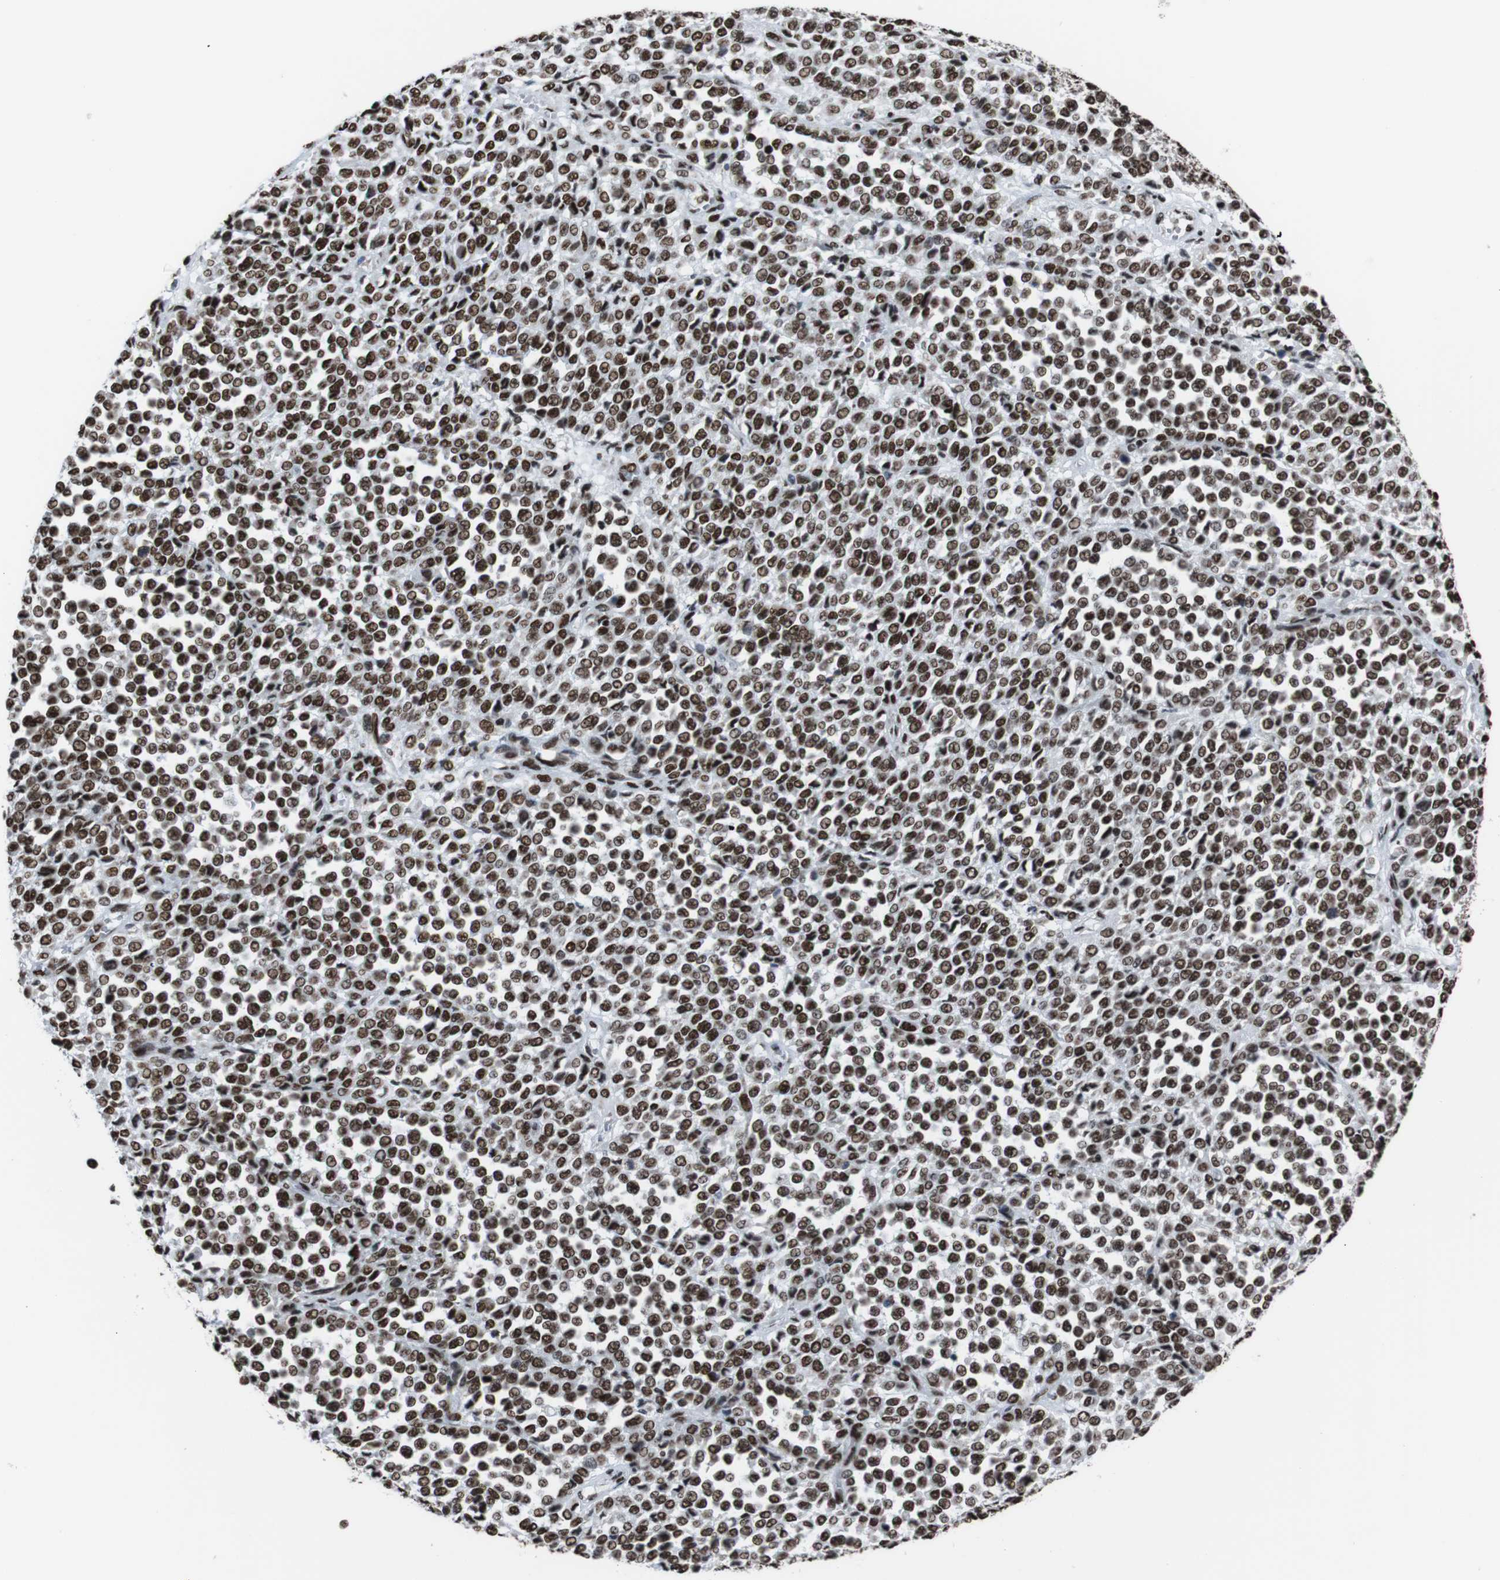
{"staining": {"intensity": "strong", "quantity": ">75%", "location": "nuclear"}, "tissue": "melanoma", "cell_type": "Tumor cells", "image_type": "cancer", "snomed": [{"axis": "morphology", "description": "Malignant melanoma, Metastatic site"}, {"axis": "topography", "description": "Pancreas"}], "caption": "This is a histology image of immunohistochemistry (IHC) staining of malignant melanoma (metastatic site), which shows strong positivity in the nuclear of tumor cells.", "gene": "ROMO1", "patient": {"sex": "female", "age": 30}}